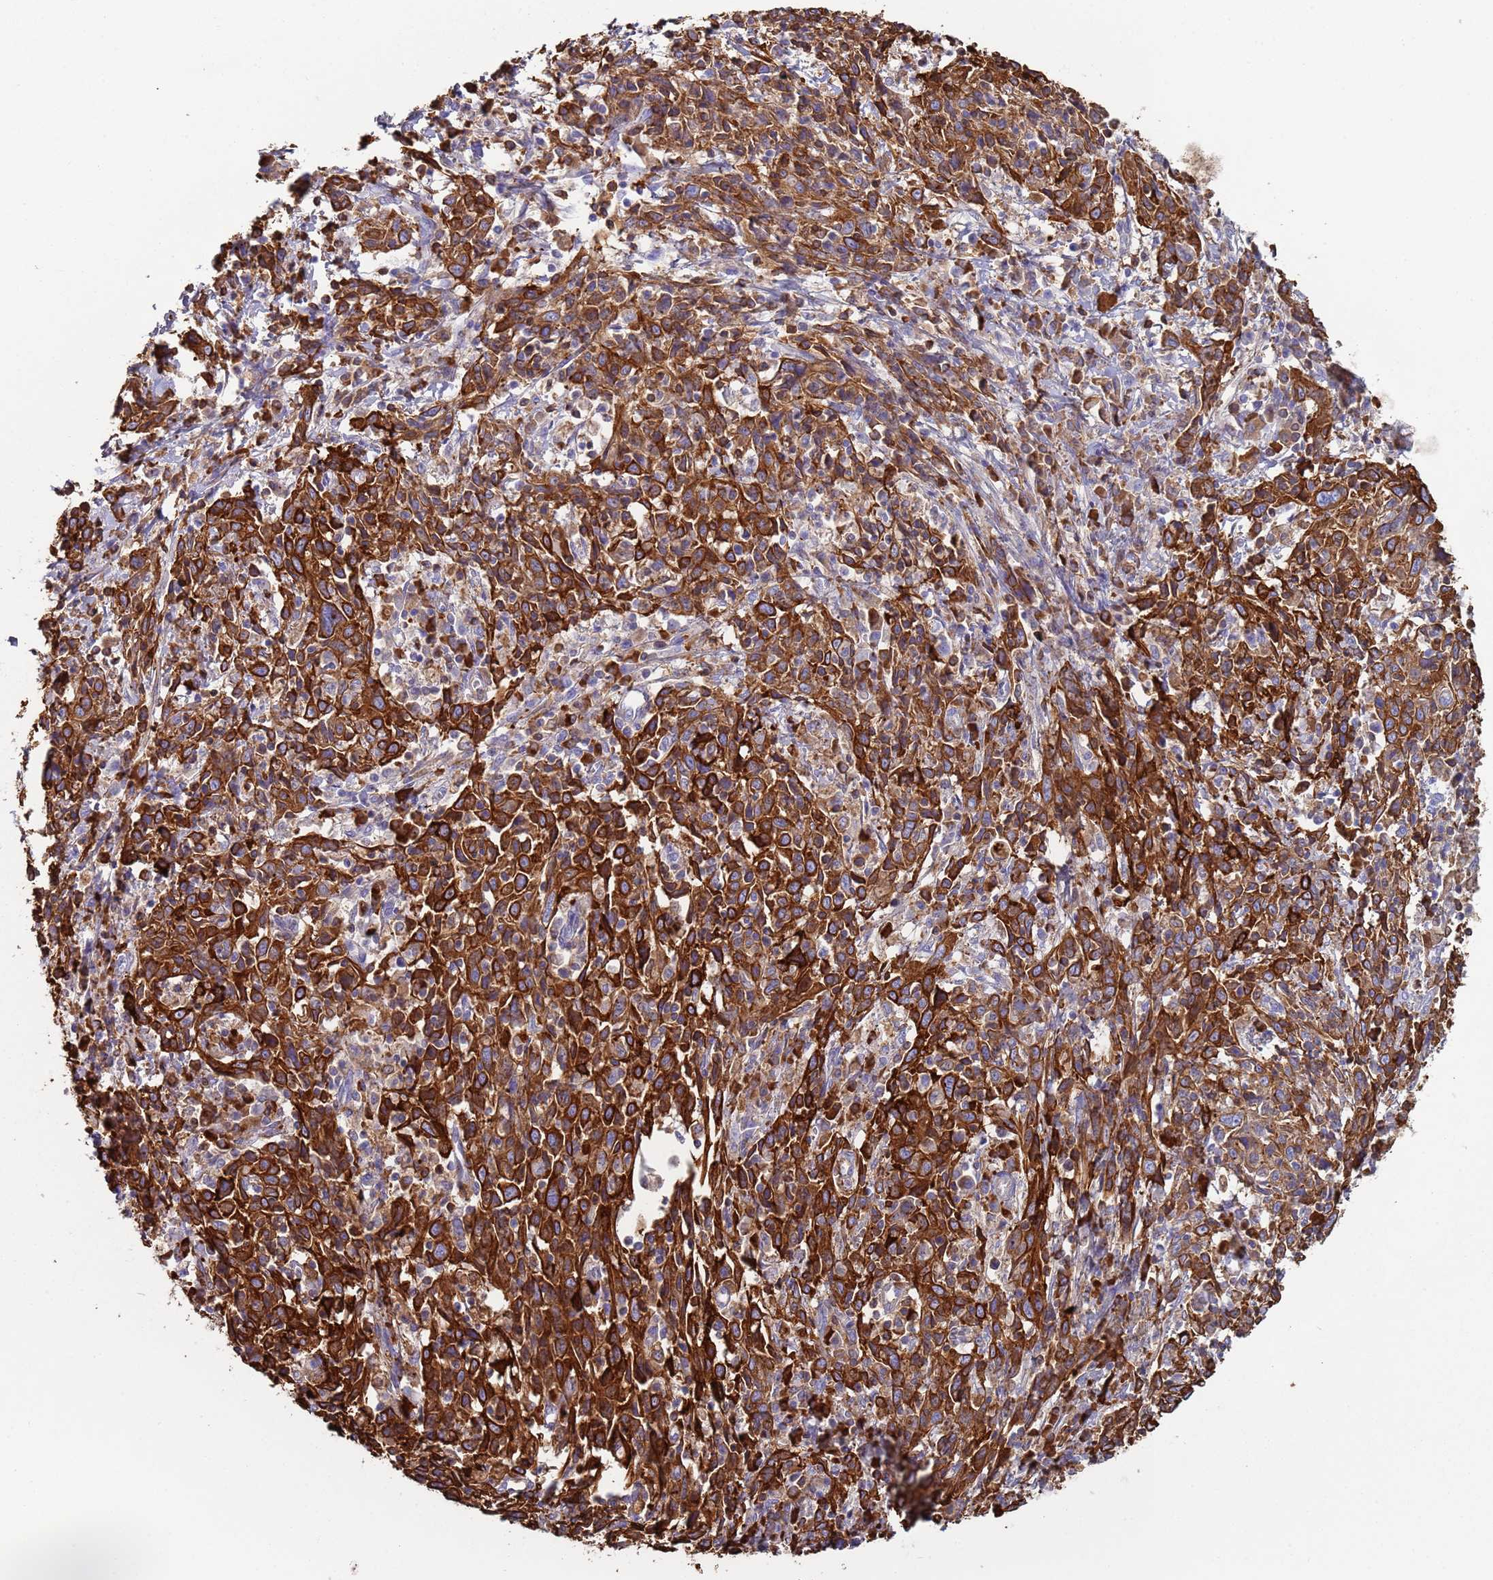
{"staining": {"intensity": "strong", "quantity": ">75%", "location": "cytoplasmic/membranous"}, "tissue": "cervical cancer", "cell_type": "Tumor cells", "image_type": "cancer", "snomed": [{"axis": "morphology", "description": "Squamous cell carcinoma, NOS"}, {"axis": "topography", "description": "Cervix"}], "caption": "IHC image of neoplastic tissue: human cervical squamous cell carcinoma stained using immunohistochemistry (IHC) shows high levels of strong protein expression localized specifically in the cytoplasmic/membranous of tumor cells, appearing as a cytoplasmic/membranous brown color.", "gene": "CYSLTR2", "patient": {"sex": "female", "age": 46}}